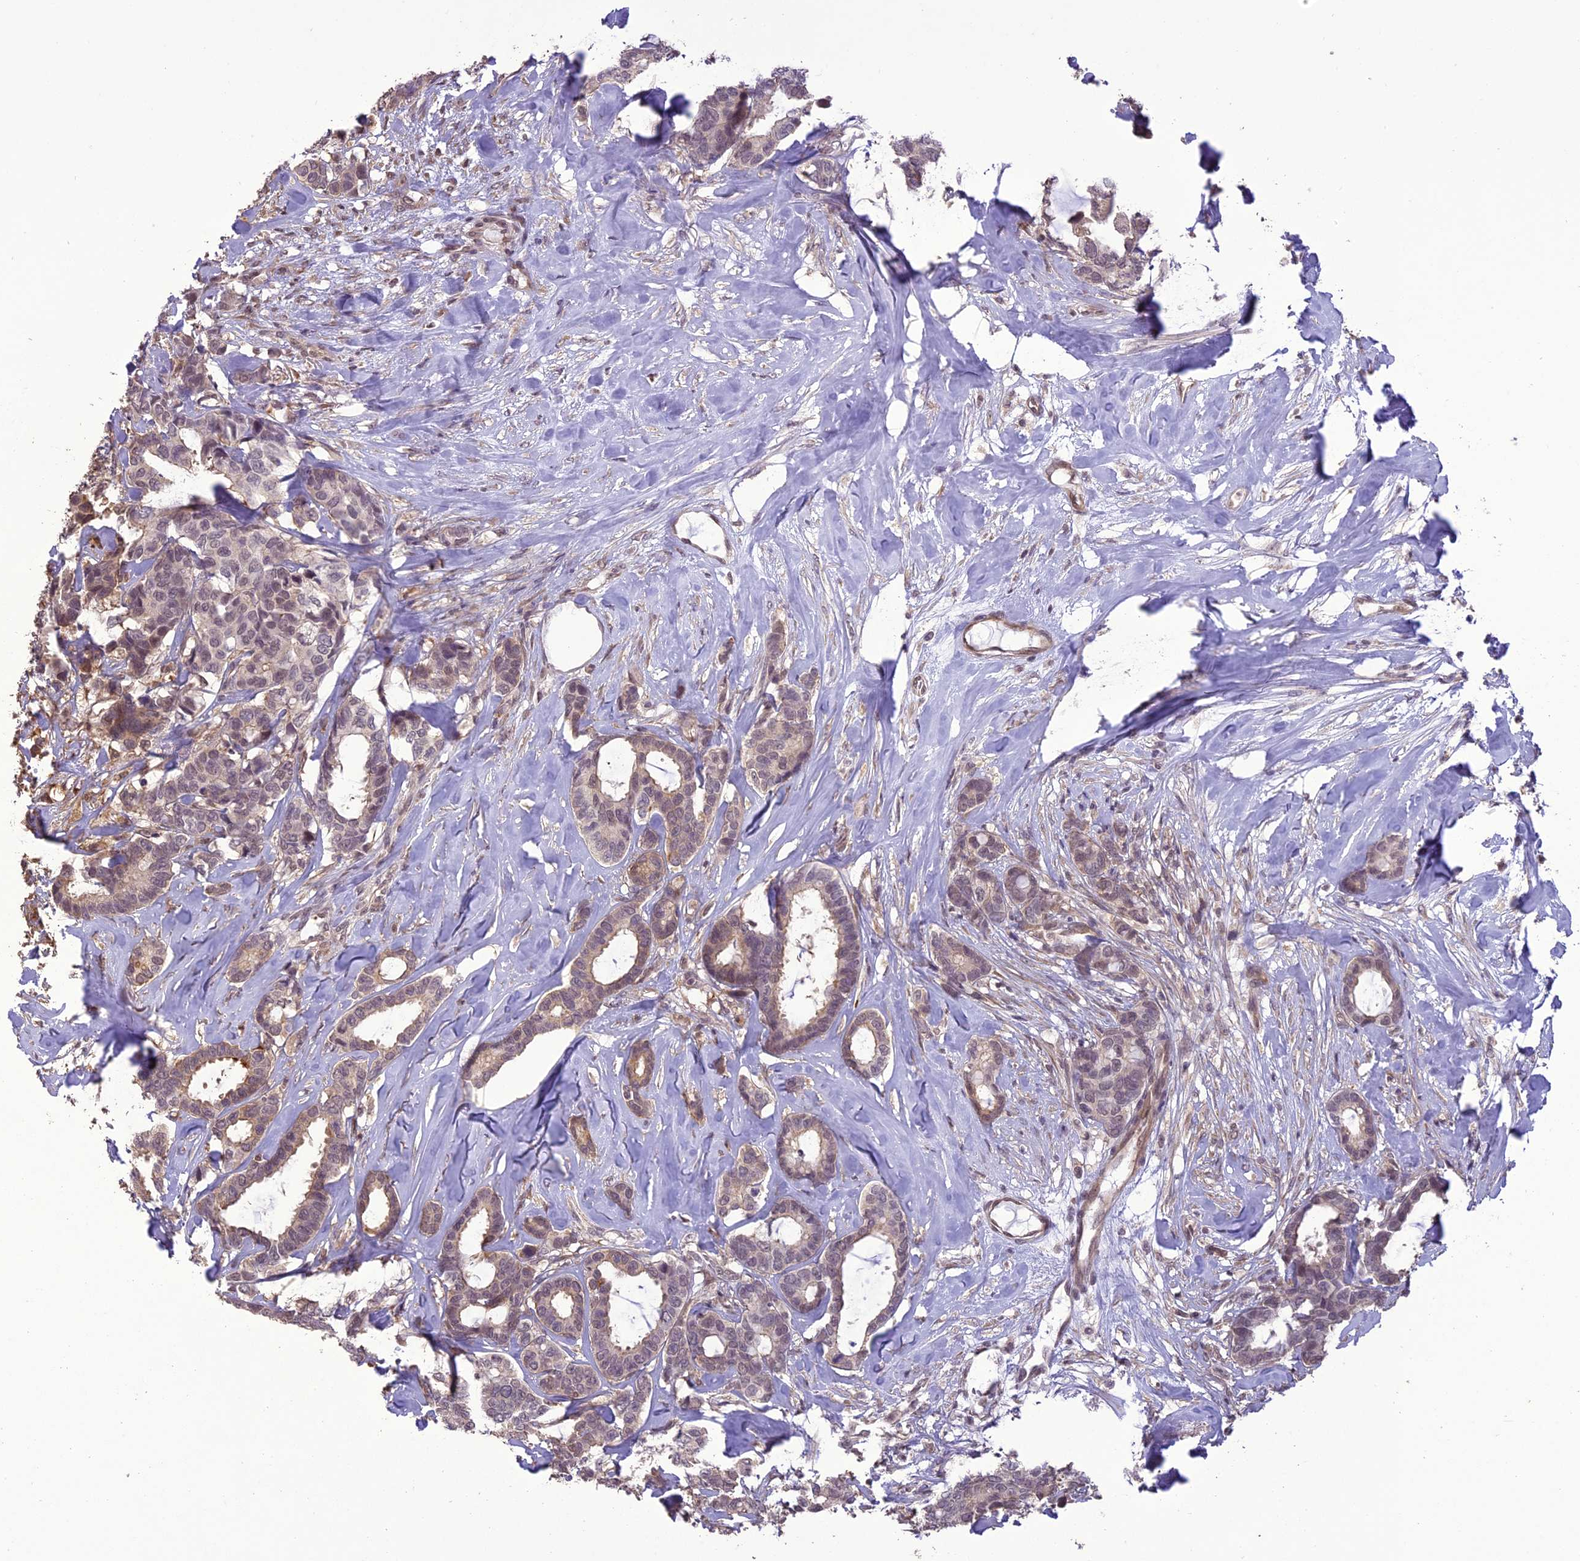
{"staining": {"intensity": "weak", "quantity": ">75%", "location": "cytoplasmic/membranous,nuclear"}, "tissue": "breast cancer", "cell_type": "Tumor cells", "image_type": "cancer", "snomed": [{"axis": "morphology", "description": "Duct carcinoma"}, {"axis": "topography", "description": "Breast"}], "caption": "An IHC micrograph of tumor tissue is shown. Protein staining in brown labels weak cytoplasmic/membranous and nuclear positivity in invasive ductal carcinoma (breast) within tumor cells.", "gene": "TIGD7", "patient": {"sex": "female", "age": 87}}